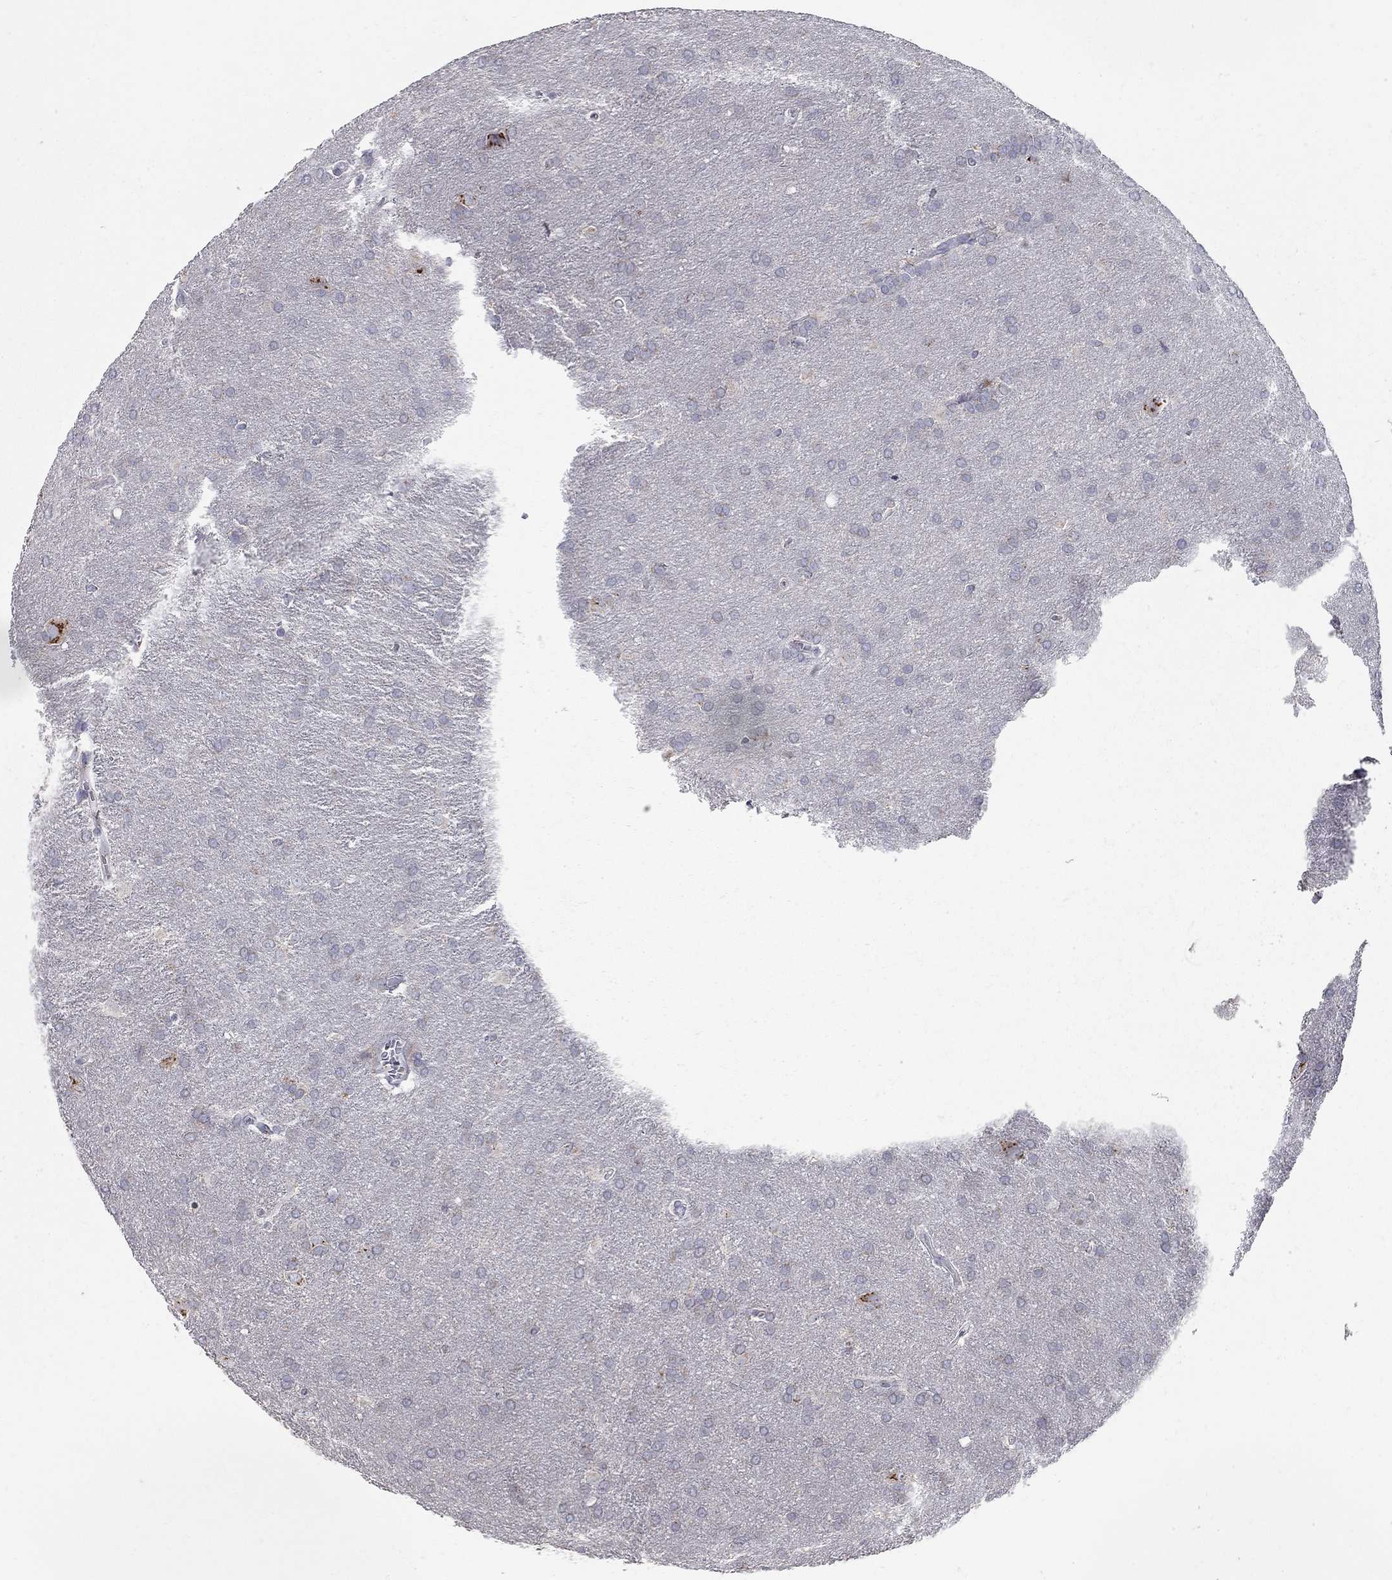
{"staining": {"intensity": "negative", "quantity": "none", "location": "none"}, "tissue": "glioma", "cell_type": "Tumor cells", "image_type": "cancer", "snomed": [{"axis": "morphology", "description": "Glioma, malignant, Low grade"}, {"axis": "topography", "description": "Brain"}], "caption": "Immunohistochemistry micrograph of human glioma stained for a protein (brown), which shows no positivity in tumor cells.", "gene": "KIAA0319L", "patient": {"sex": "female", "age": 32}}